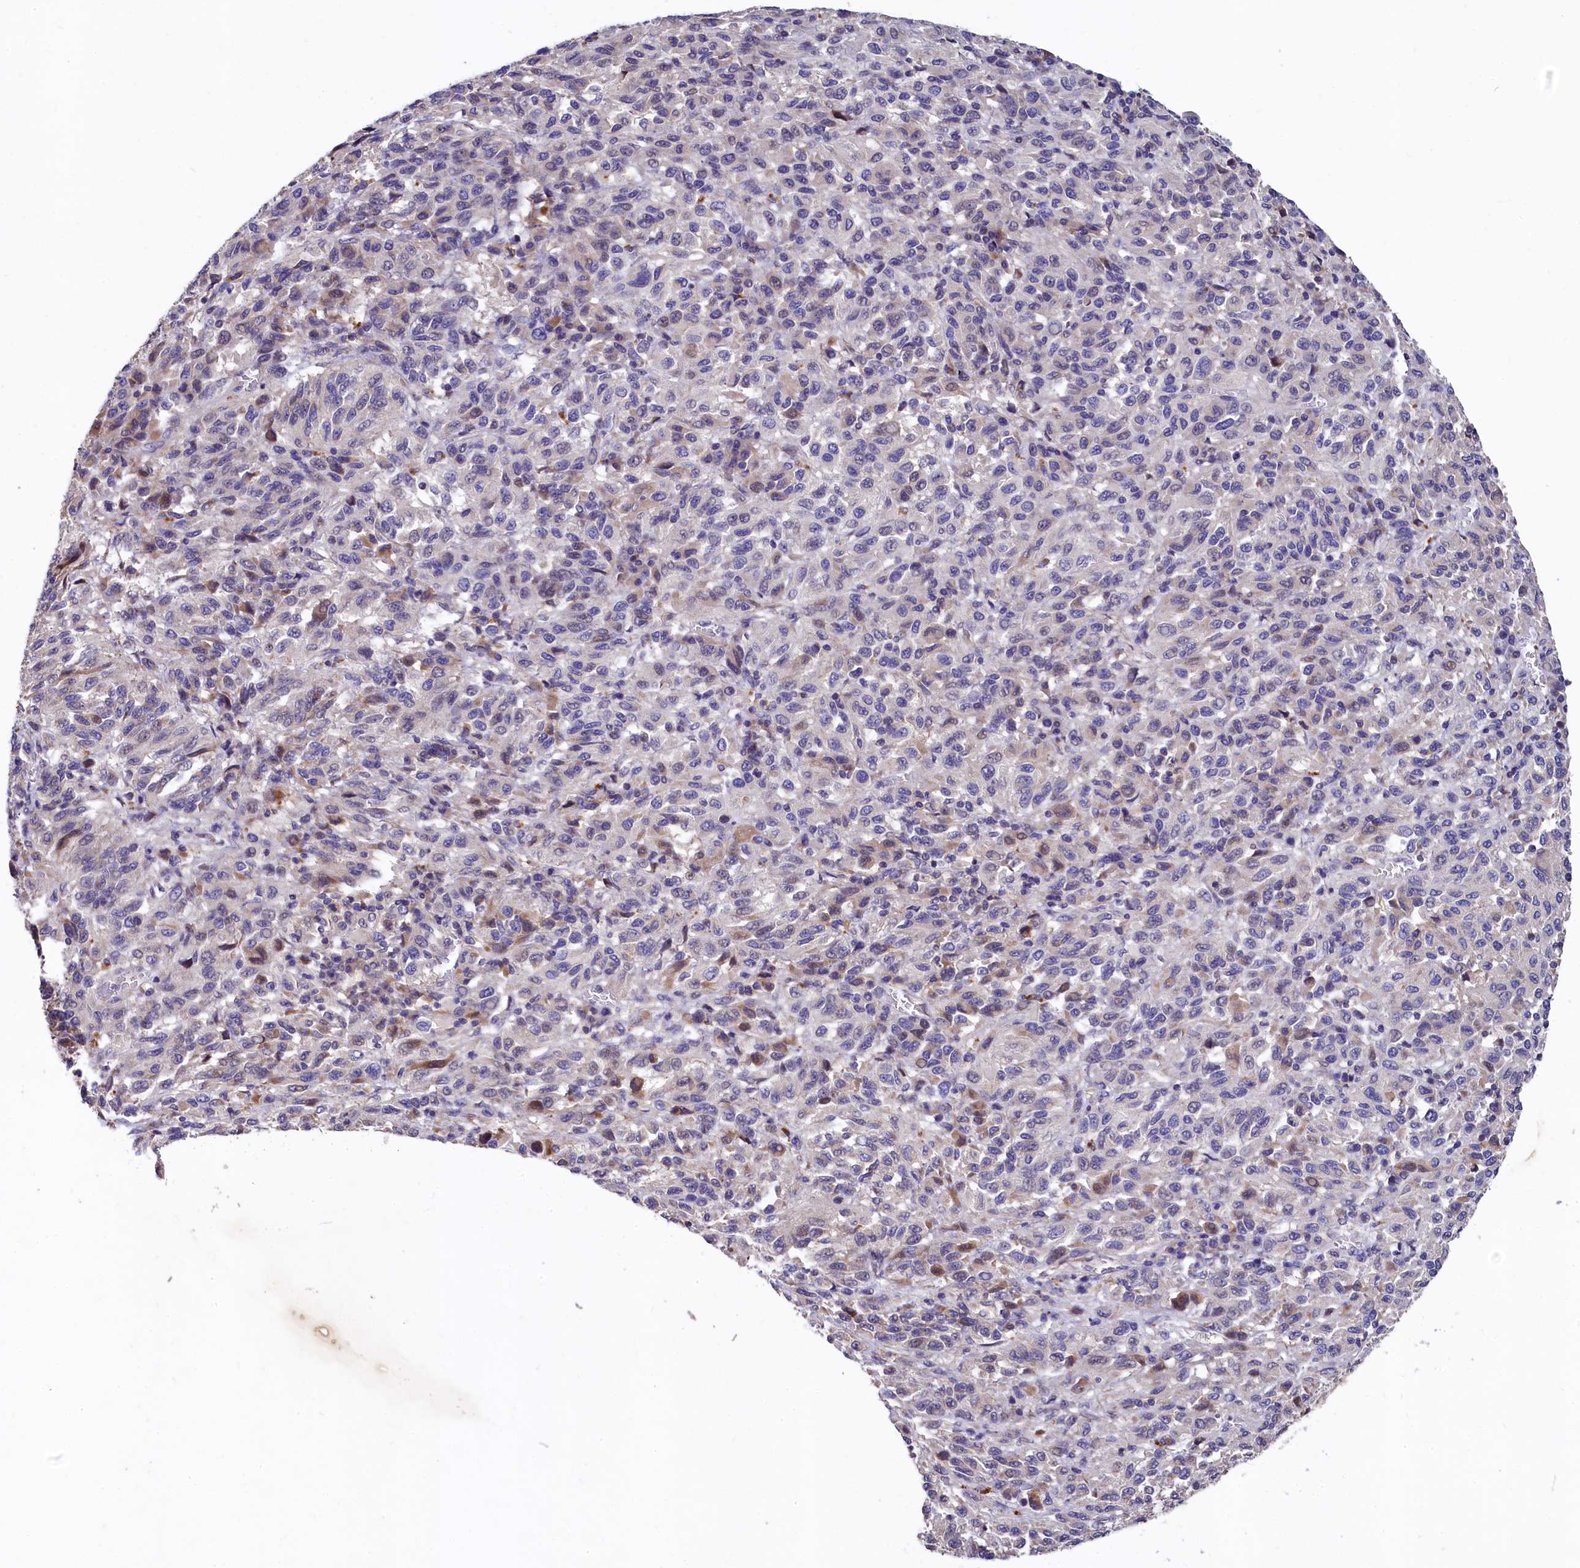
{"staining": {"intensity": "negative", "quantity": "none", "location": "none"}, "tissue": "melanoma", "cell_type": "Tumor cells", "image_type": "cancer", "snomed": [{"axis": "morphology", "description": "Malignant melanoma, Metastatic site"}, {"axis": "topography", "description": "Lung"}], "caption": "Tumor cells are negative for protein expression in human melanoma.", "gene": "EPS8L2", "patient": {"sex": "male", "age": 64}}